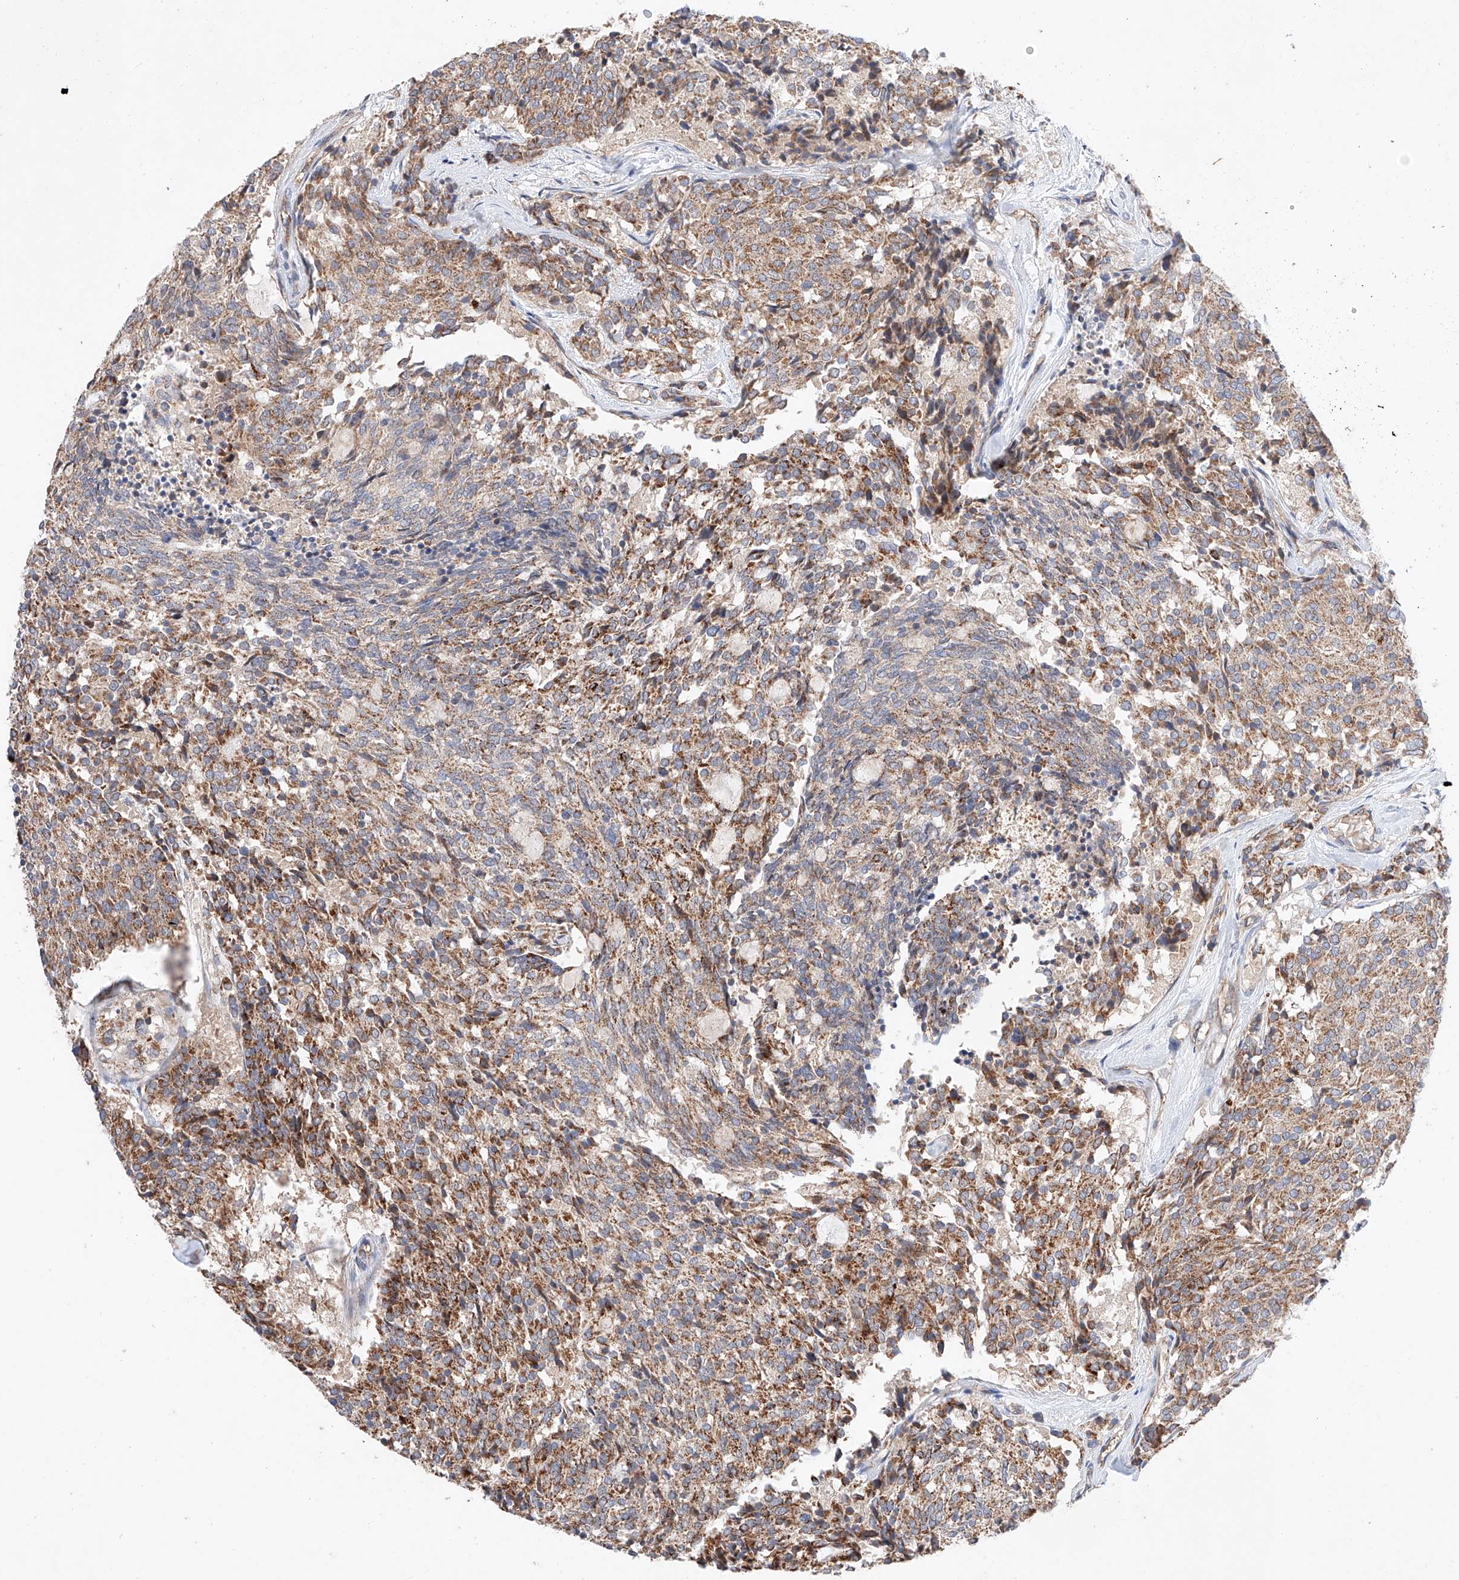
{"staining": {"intensity": "moderate", "quantity": ">75%", "location": "cytoplasmic/membranous"}, "tissue": "carcinoid", "cell_type": "Tumor cells", "image_type": "cancer", "snomed": [{"axis": "morphology", "description": "Carcinoid, malignant, NOS"}, {"axis": "topography", "description": "Pancreas"}], "caption": "Immunohistochemistry micrograph of neoplastic tissue: human carcinoid stained using IHC displays medium levels of moderate protein expression localized specifically in the cytoplasmic/membranous of tumor cells, appearing as a cytoplasmic/membranous brown color.", "gene": "C6orf118", "patient": {"sex": "female", "age": 54}}